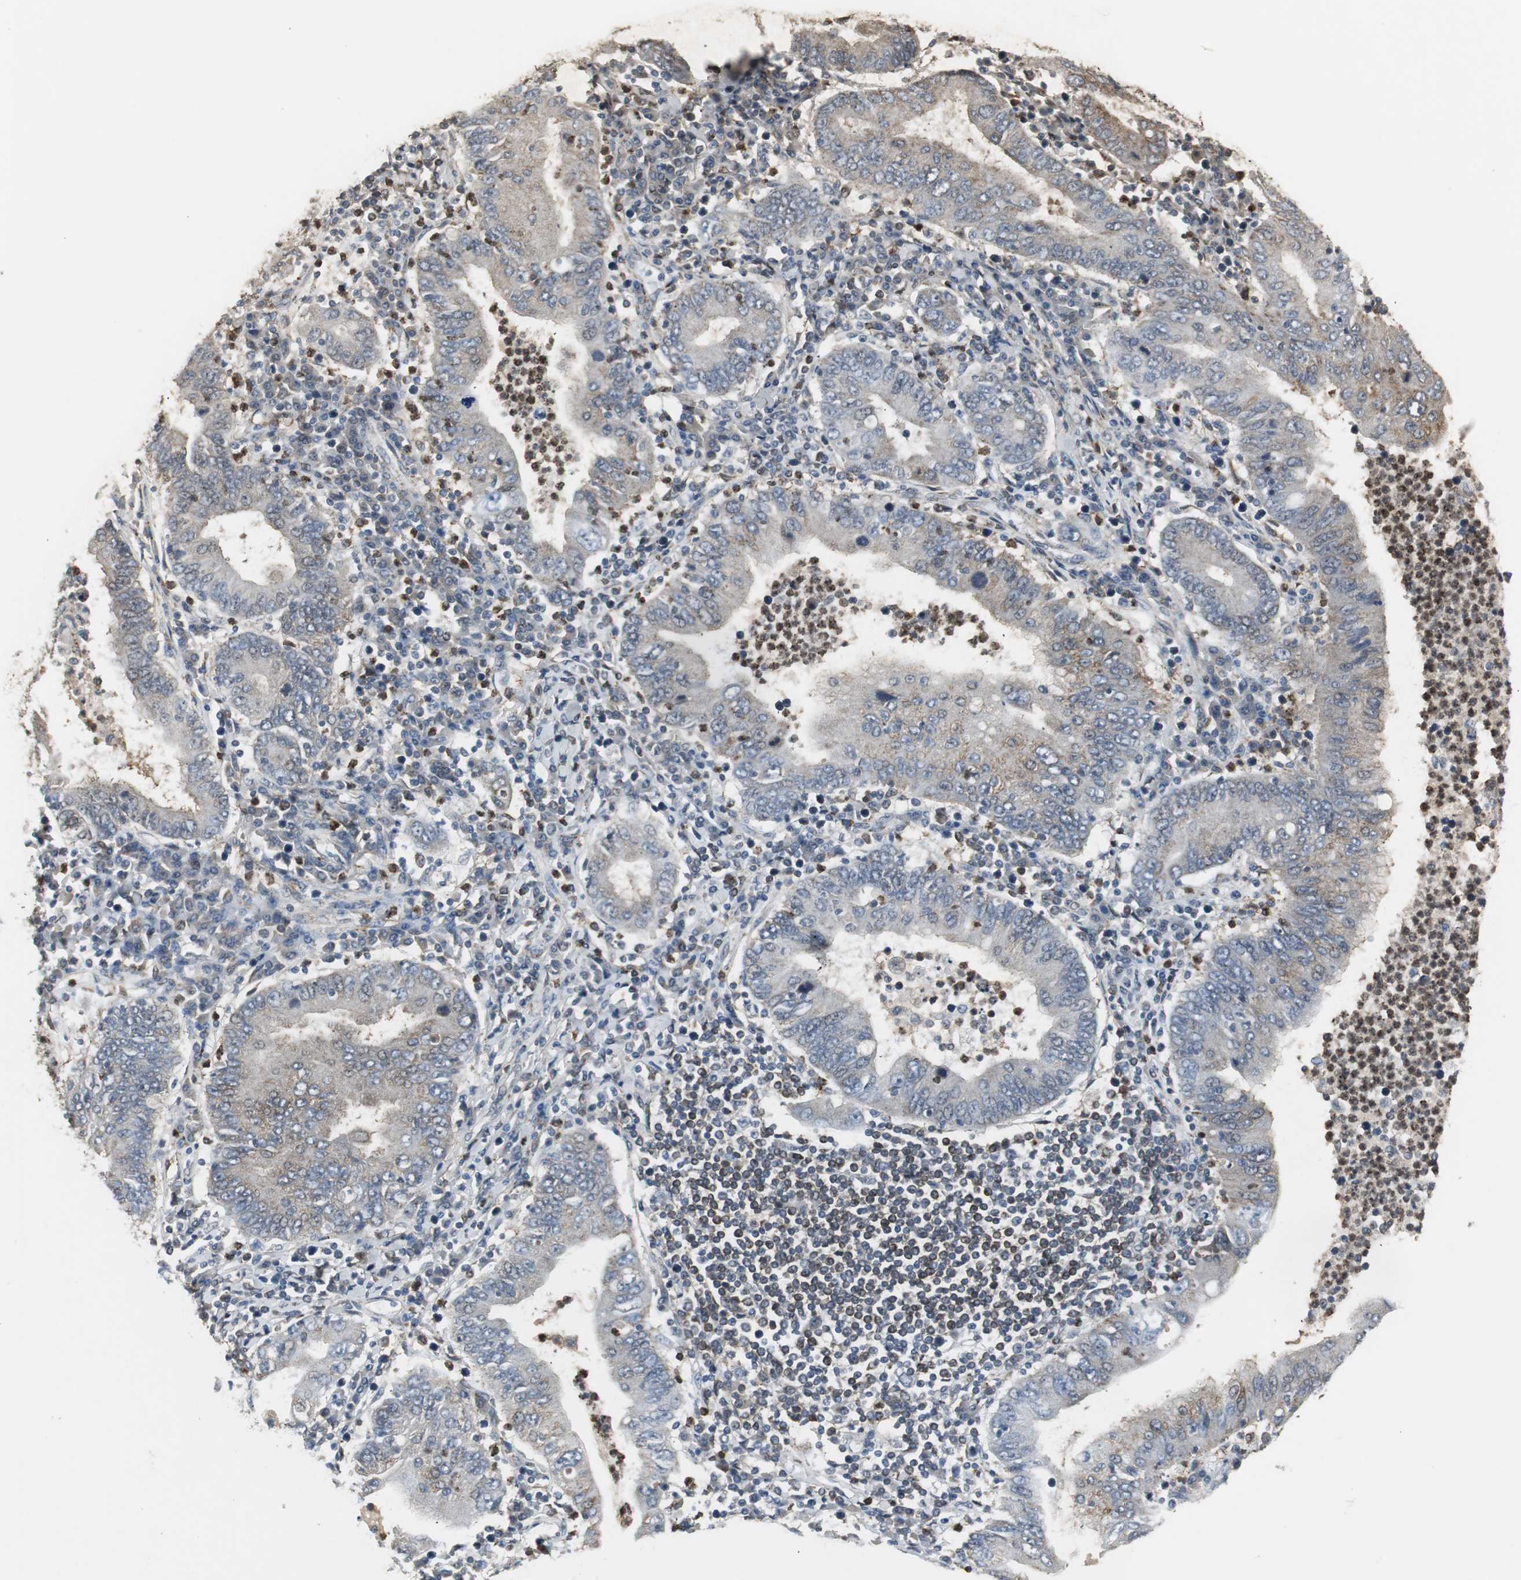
{"staining": {"intensity": "weak", "quantity": "25%-75%", "location": "cytoplasmic/membranous"}, "tissue": "stomach cancer", "cell_type": "Tumor cells", "image_type": "cancer", "snomed": [{"axis": "morphology", "description": "Normal tissue, NOS"}, {"axis": "morphology", "description": "Adenocarcinoma, NOS"}, {"axis": "topography", "description": "Esophagus"}, {"axis": "topography", "description": "Stomach, upper"}, {"axis": "topography", "description": "Peripheral nerve tissue"}], "caption": "Immunohistochemistry (IHC) of stomach cancer exhibits low levels of weak cytoplasmic/membranous staining in about 25%-75% of tumor cells.", "gene": "PLIN3", "patient": {"sex": "male", "age": 62}}